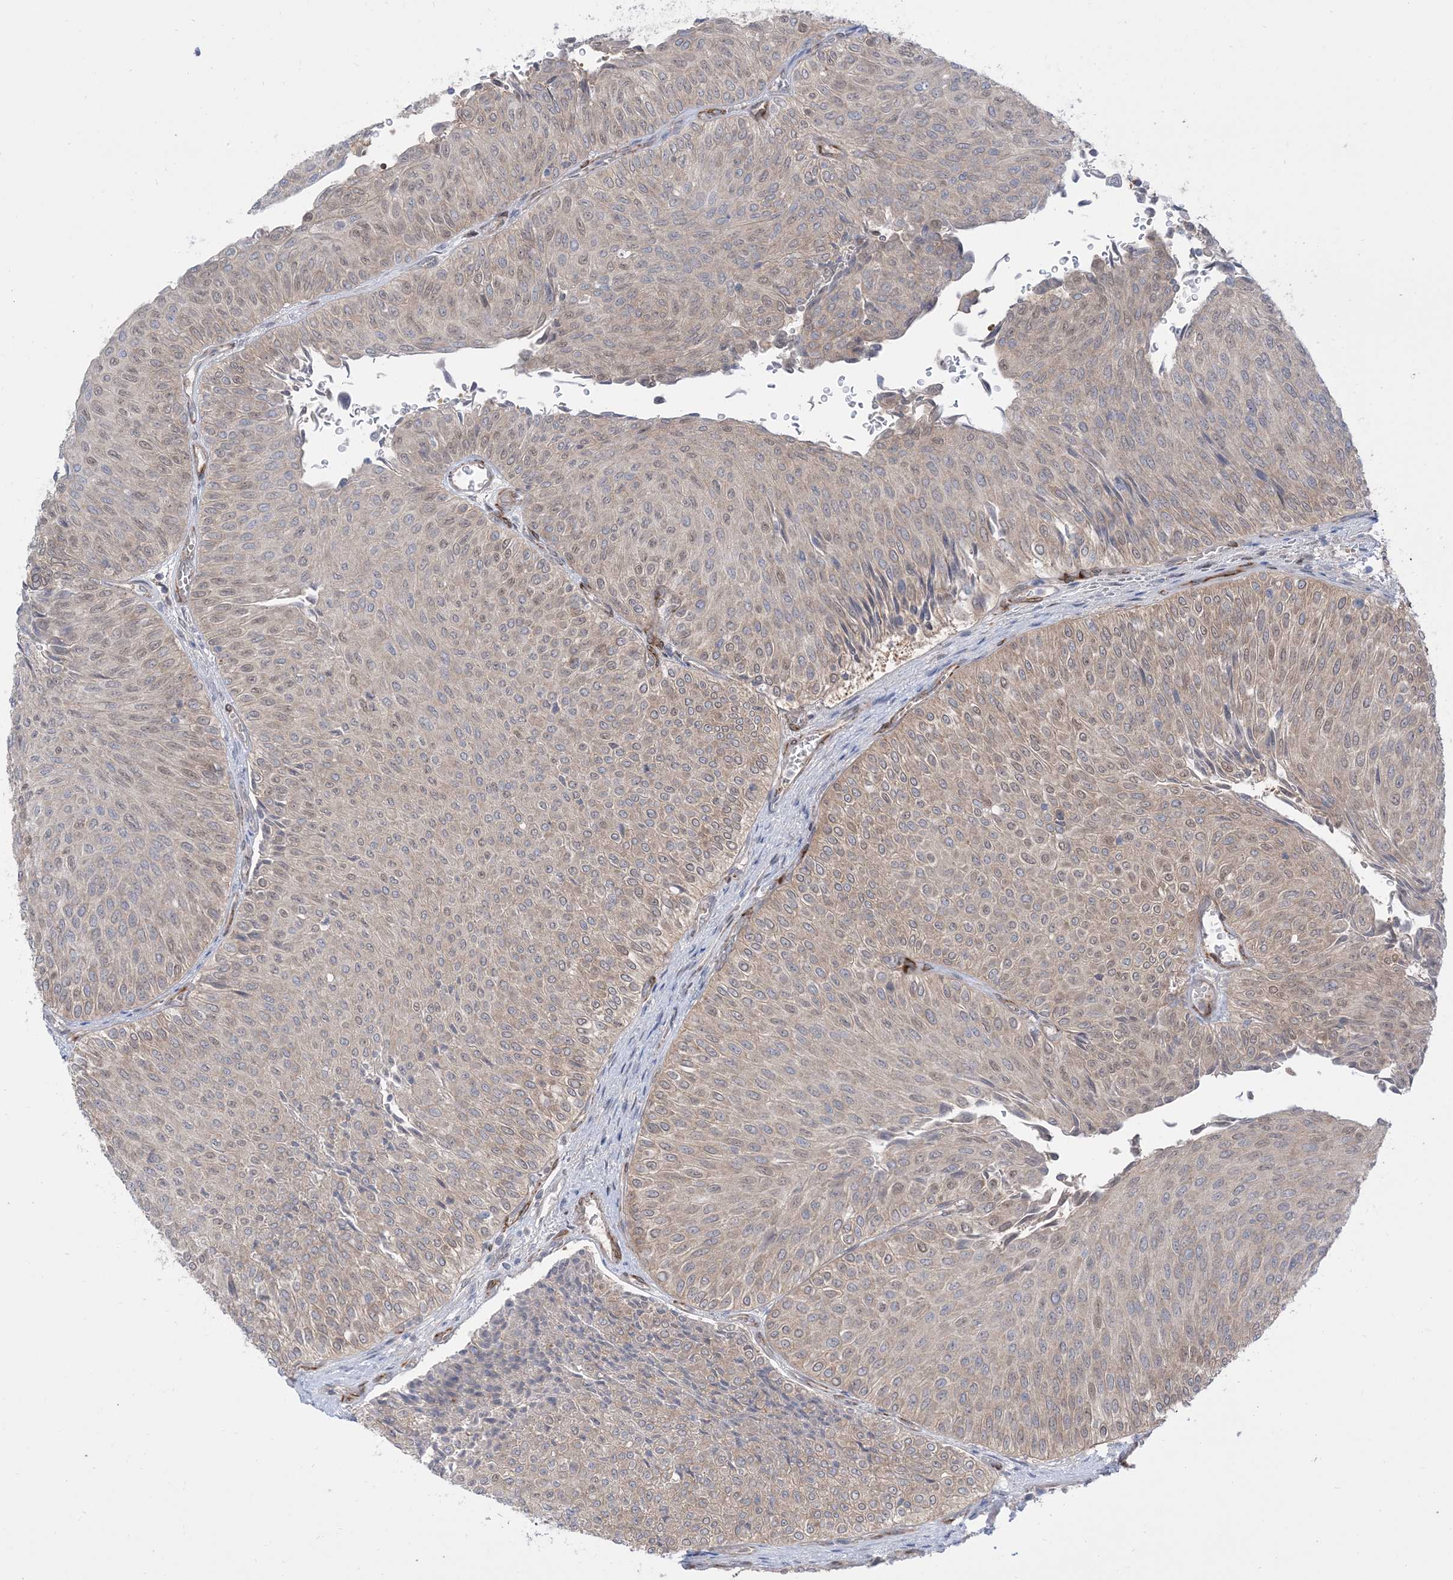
{"staining": {"intensity": "weak", "quantity": "25%-75%", "location": "cytoplasmic/membranous"}, "tissue": "urothelial cancer", "cell_type": "Tumor cells", "image_type": "cancer", "snomed": [{"axis": "morphology", "description": "Urothelial carcinoma, Low grade"}, {"axis": "topography", "description": "Urinary bladder"}], "caption": "There is low levels of weak cytoplasmic/membranous staining in tumor cells of low-grade urothelial carcinoma, as demonstrated by immunohistochemical staining (brown color).", "gene": "RIN1", "patient": {"sex": "male", "age": 78}}